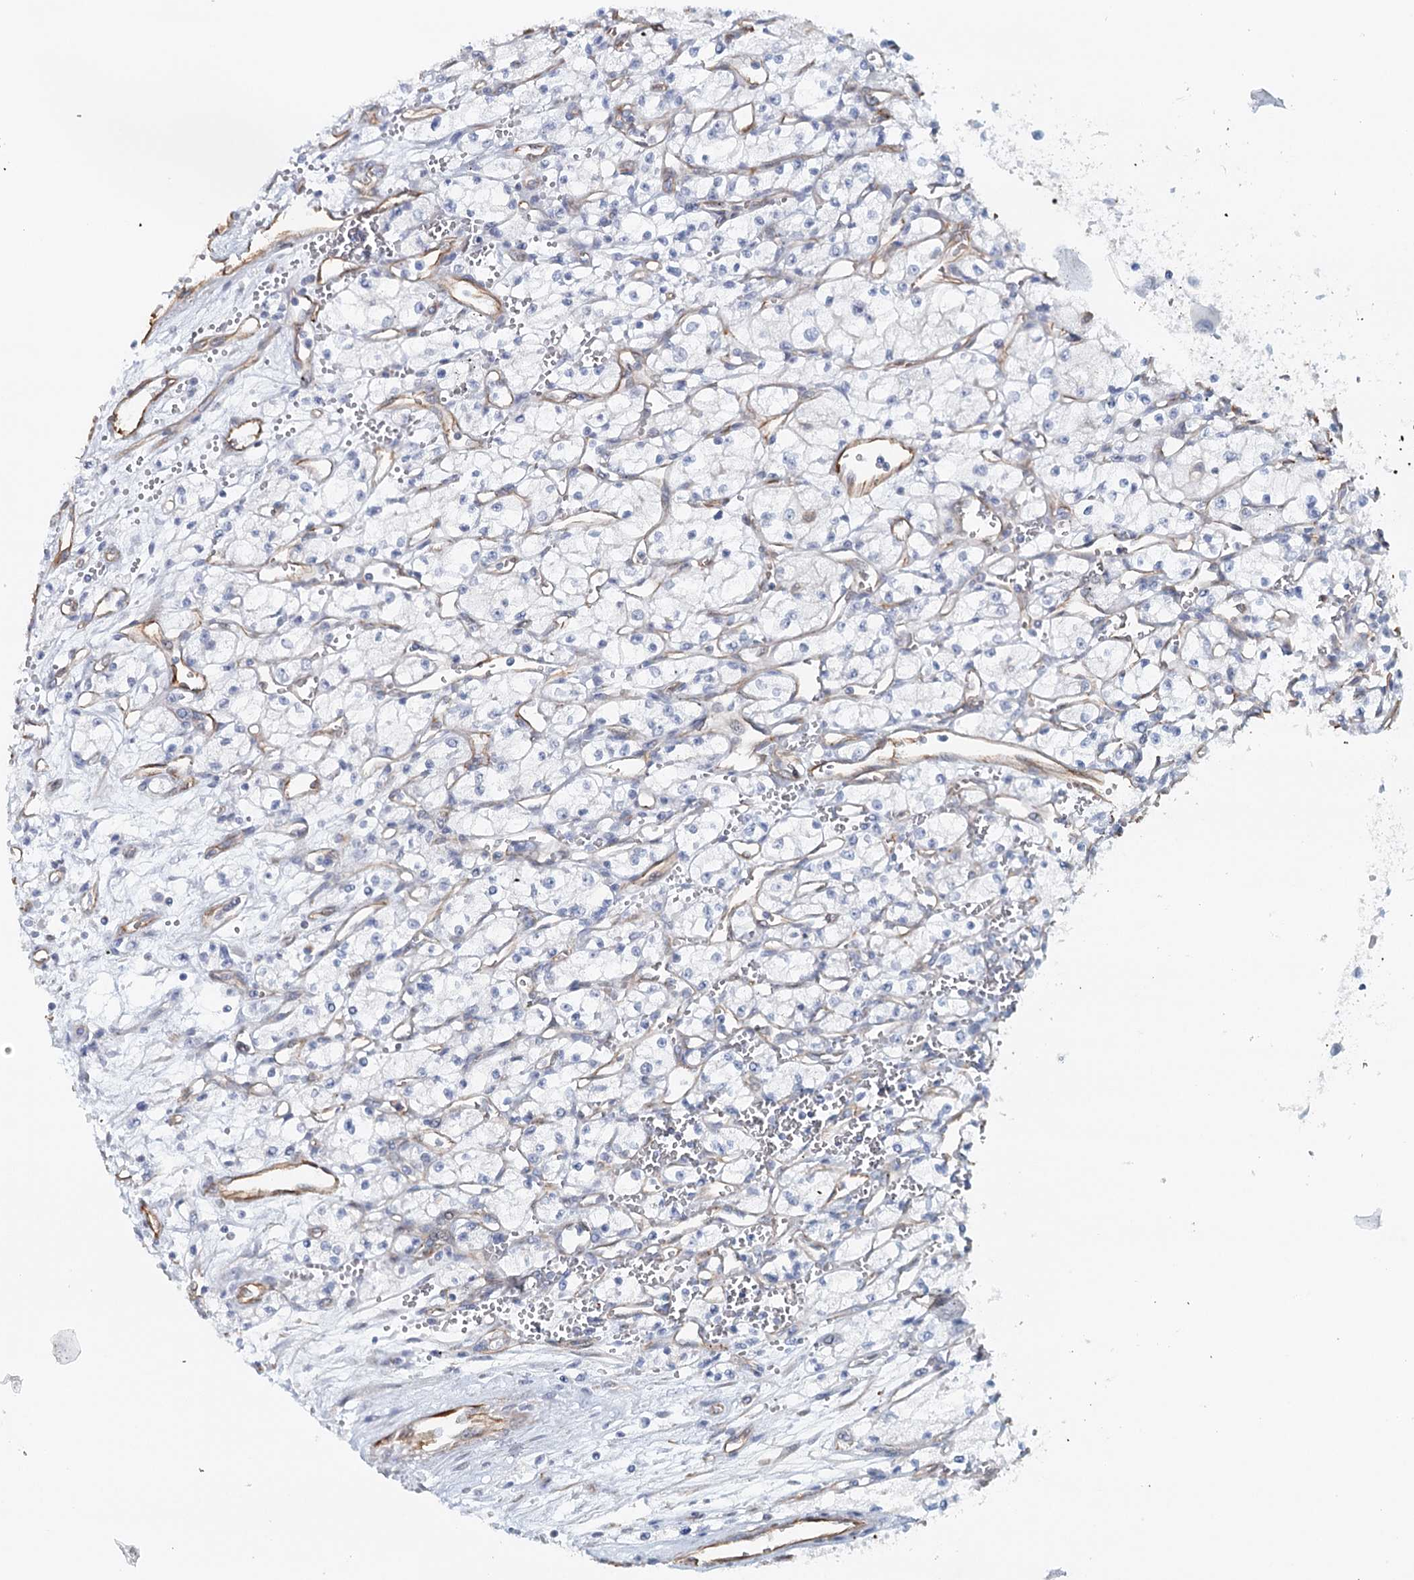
{"staining": {"intensity": "negative", "quantity": "none", "location": "none"}, "tissue": "renal cancer", "cell_type": "Tumor cells", "image_type": "cancer", "snomed": [{"axis": "morphology", "description": "Adenocarcinoma, NOS"}, {"axis": "topography", "description": "Kidney"}], "caption": "This is an immunohistochemistry (IHC) photomicrograph of human adenocarcinoma (renal). There is no positivity in tumor cells.", "gene": "SYNPO", "patient": {"sex": "male", "age": 59}}